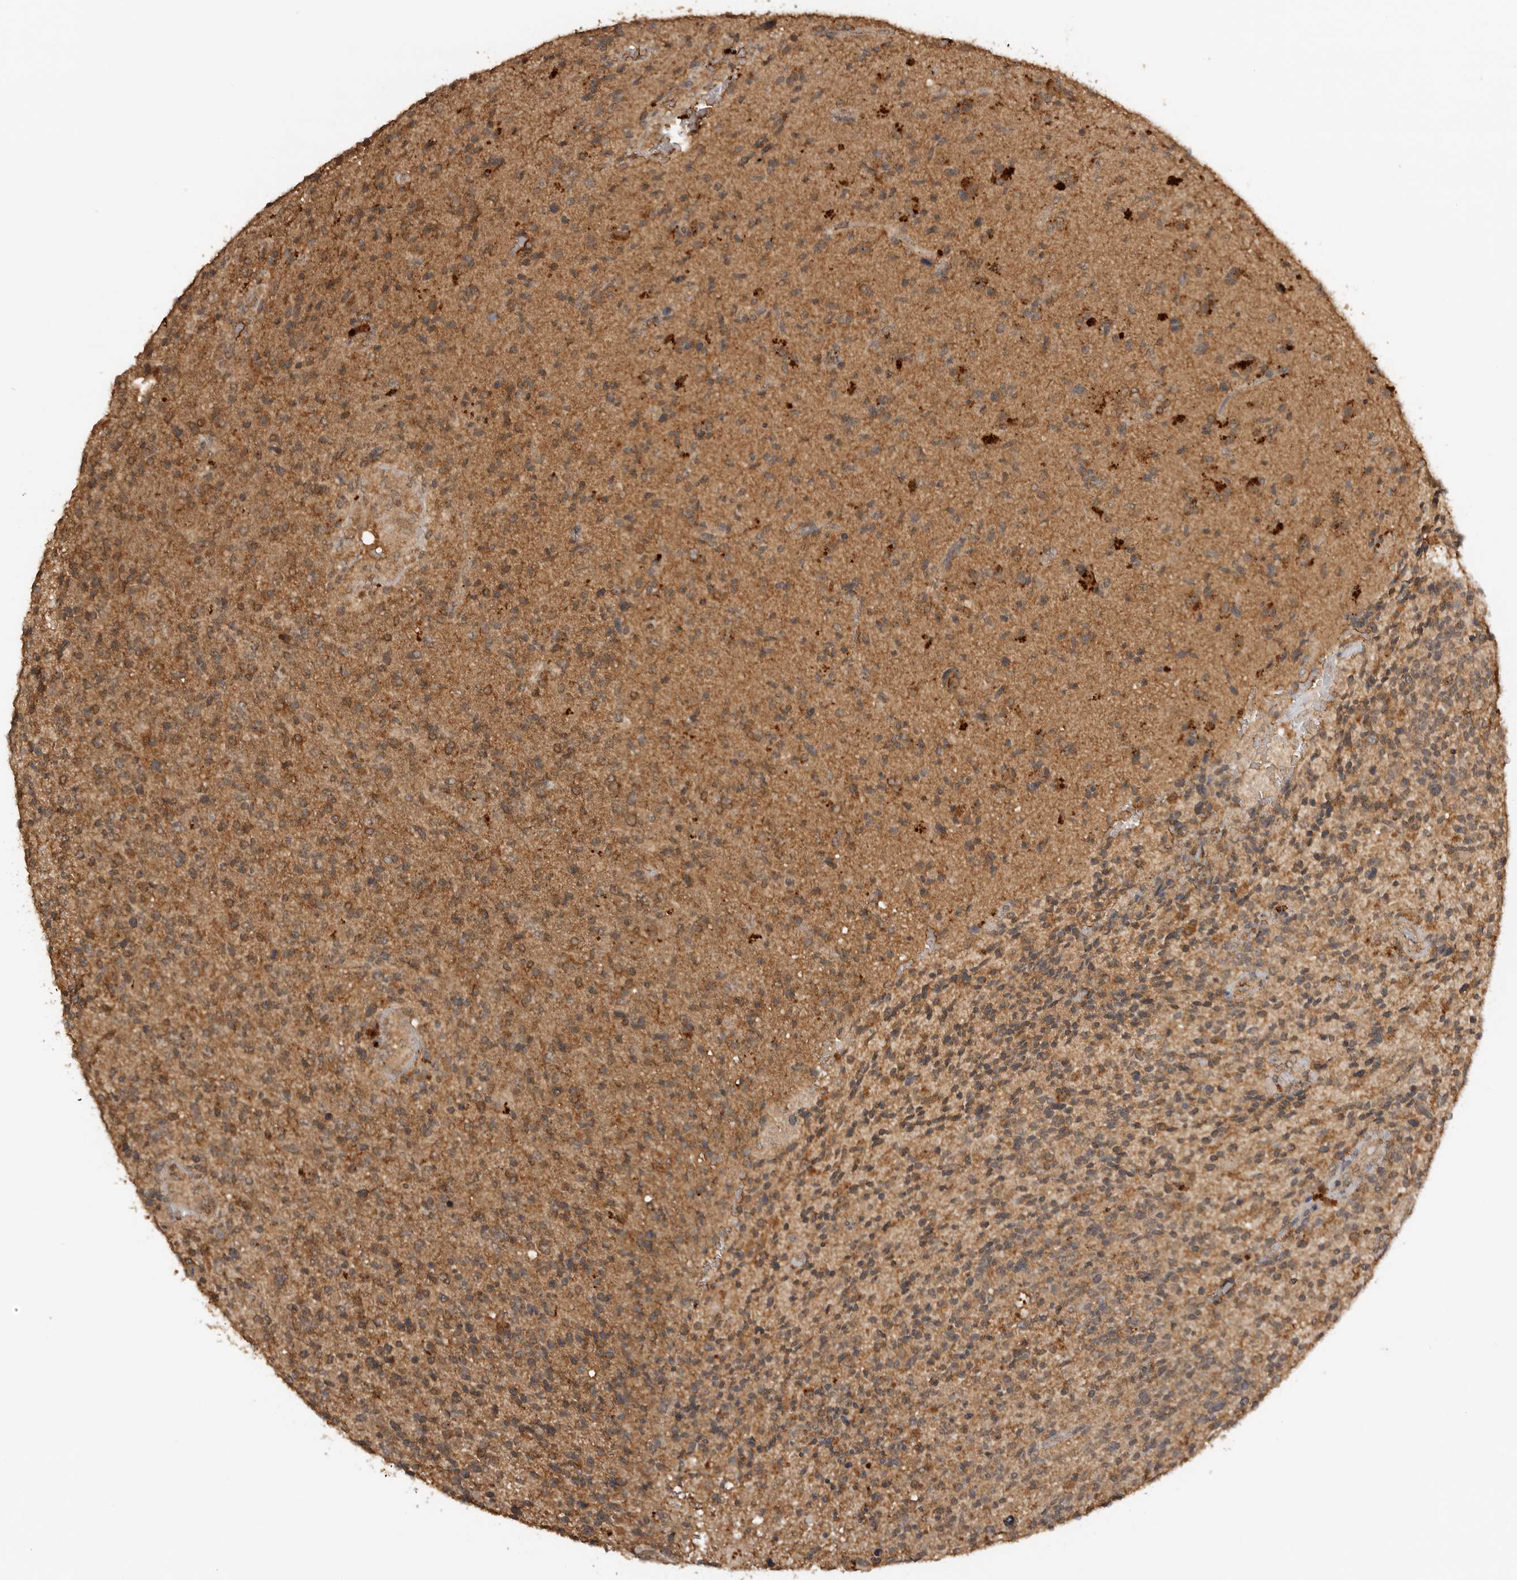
{"staining": {"intensity": "moderate", "quantity": ">75%", "location": "cytoplasmic/membranous"}, "tissue": "glioma", "cell_type": "Tumor cells", "image_type": "cancer", "snomed": [{"axis": "morphology", "description": "Glioma, malignant, High grade"}, {"axis": "topography", "description": "Brain"}], "caption": "Human glioma stained with a brown dye exhibits moderate cytoplasmic/membranous positive positivity in approximately >75% of tumor cells.", "gene": "ICOSLG", "patient": {"sex": "male", "age": 72}}